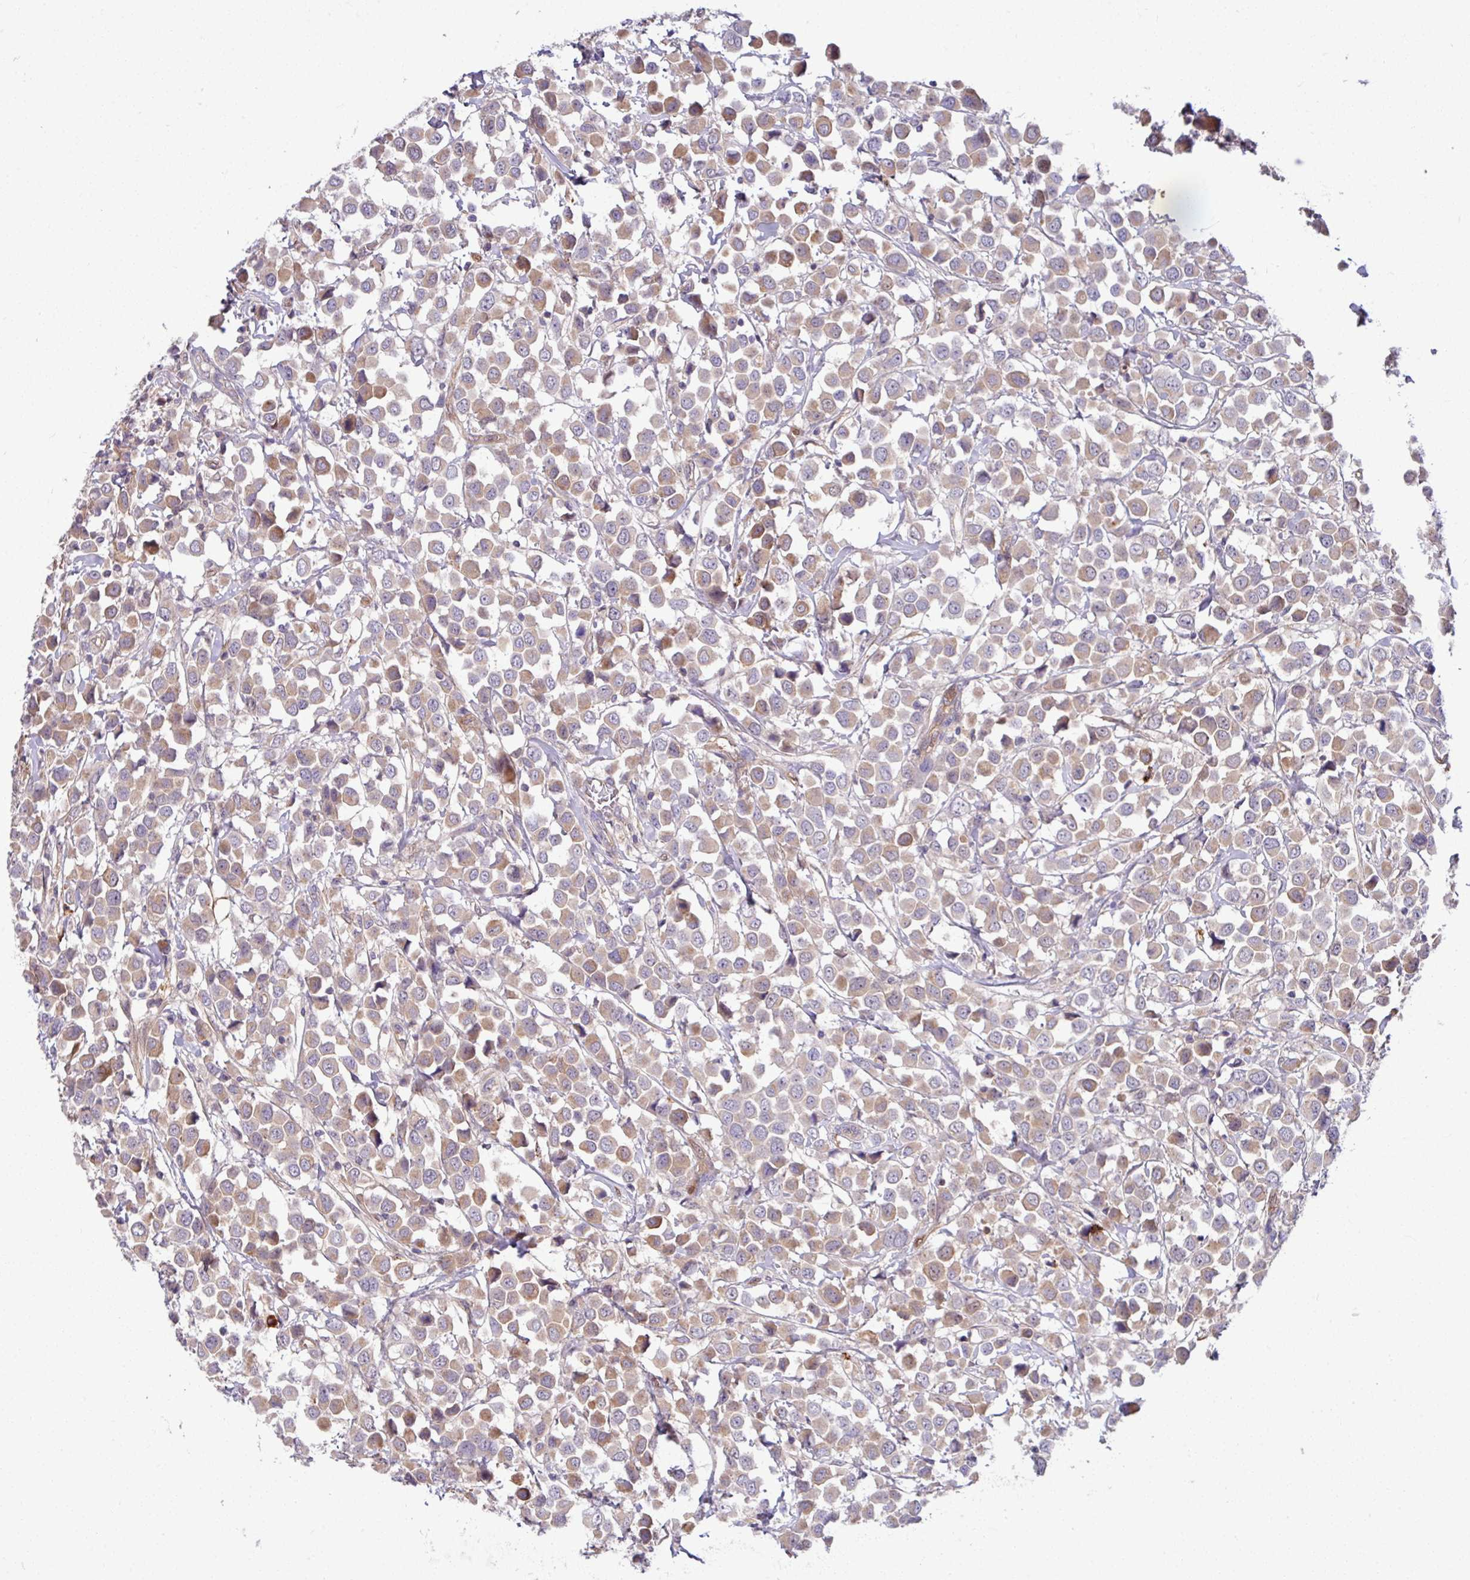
{"staining": {"intensity": "weak", "quantity": "25%-75%", "location": "cytoplasmic/membranous"}, "tissue": "breast cancer", "cell_type": "Tumor cells", "image_type": "cancer", "snomed": [{"axis": "morphology", "description": "Duct carcinoma"}, {"axis": "topography", "description": "Breast"}], "caption": "A high-resolution micrograph shows immunohistochemistry staining of breast cancer (infiltrating ductal carcinoma), which reveals weak cytoplasmic/membranous expression in approximately 25%-75% of tumor cells. The staining is performed using DAB (3,3'-diaminobenzidine) brown chromogen to label protein expression. The nuclei are counter-stained blue using hematoxylin.", "gene": "B4GALNT4", "patient": {"sex": "female", "age": 61}}